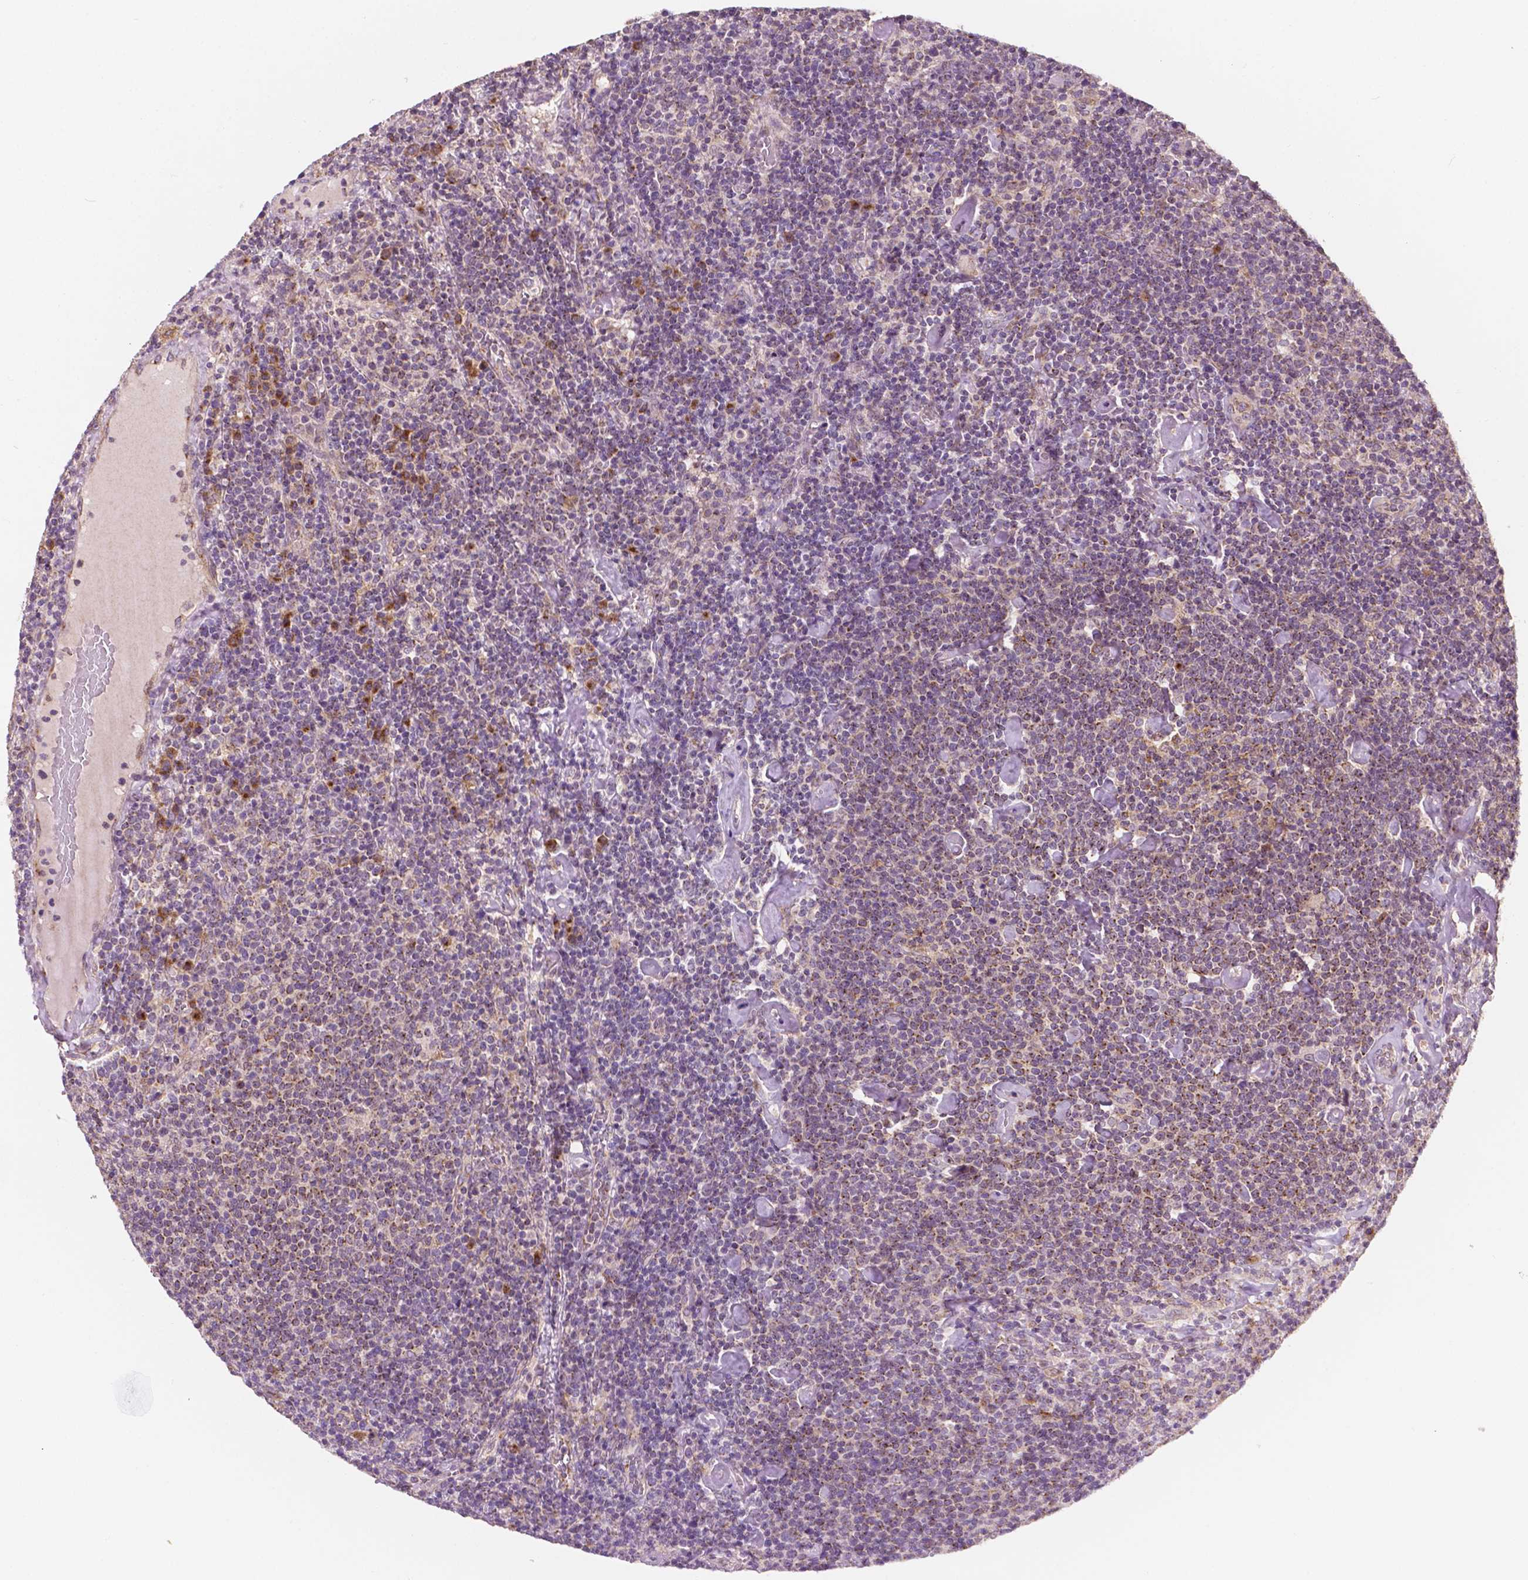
{"staining": {"intensity": "weak", "quantity": "25%-75%", "location": "cytoplasmic/membranous"}, "tissue": "lymphoma", "cell_type": "Tumor cells", "image_type": "cancer", "snomed": [{"axis": "morphology", "description": "Malignant lymphoma, non-Hodgkin's type, High grade"}, {"axis": "topography", "description": "Lymph node"}], "caption": "Lymphoma was stained to show a protein in brown. There is low levels of weak cytoplasmic/membranous positivity in approximately 25%-75% of tumor cells. Nuclei are stained in blue.", "gene": "EBAG9", "patient": {"sex": "male", "age": 61}}